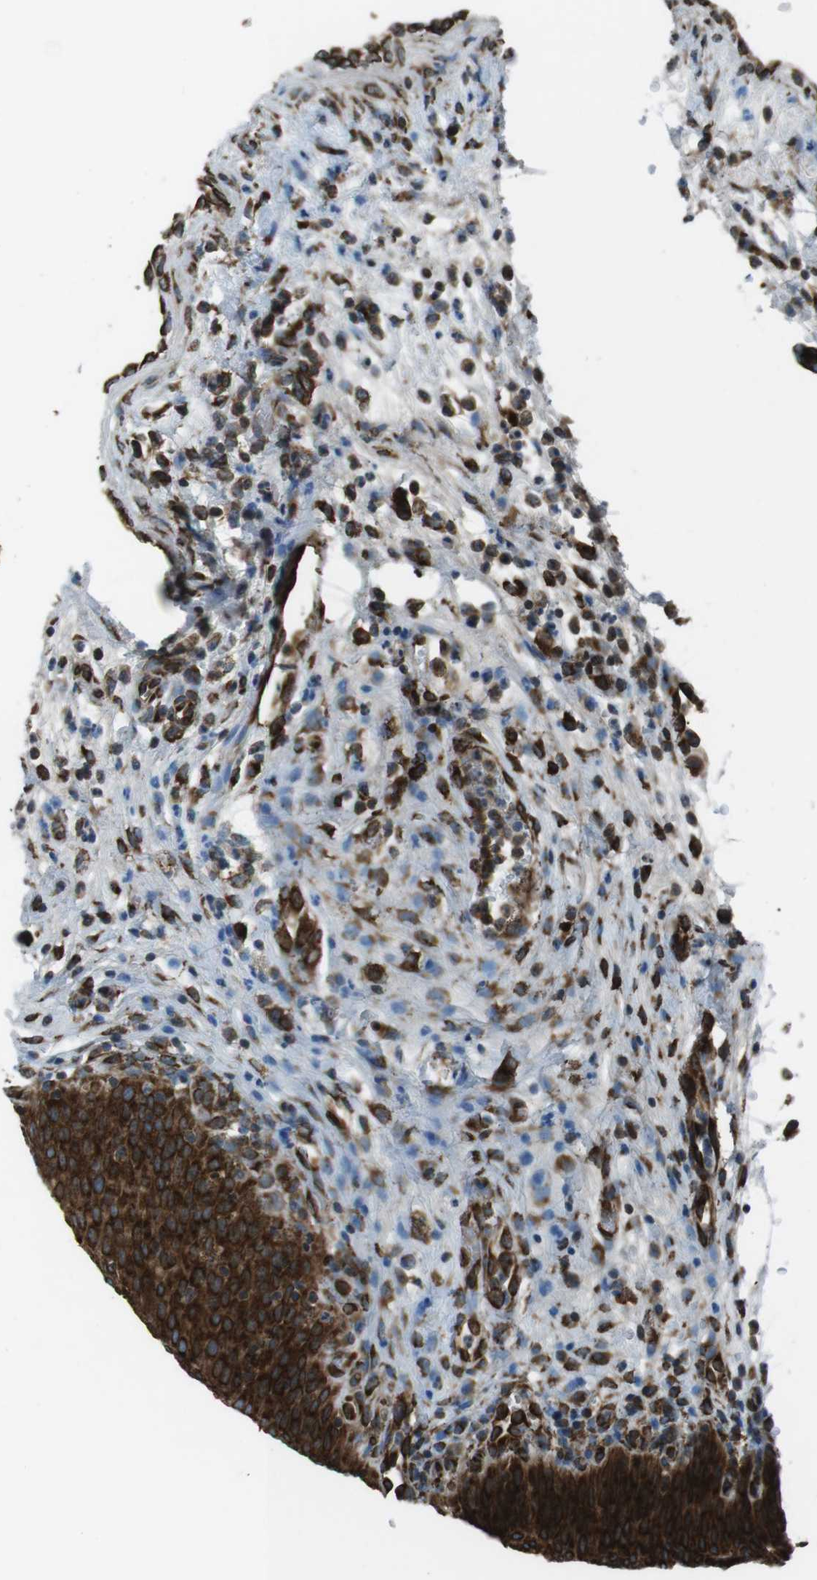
{"staining": {"intensity": "strong", "quantity": ">75%", "location": "cytoplasmic/membranous"}, "tissue": "urinary bladder", "cell_type": "Urothelial cells", "image_type": "normal", "snomed": [{"axis": "morphology", "description": "Normal tissue, NOS"}, {"axis": "morphology", "description": "Dysplasia, NOS"}, {"axis": "topography", "description": "Urinary bladder"}], "caption": "DAB (3,3'-diaminobenzidine) immunohistochemical staining of benign urinary bladder shows strong cytoplasmic/membranous protein expression in about >75% of urothelial cells.", "gene": "KTN1", "patient": {"sex": "male", "age": 35}}